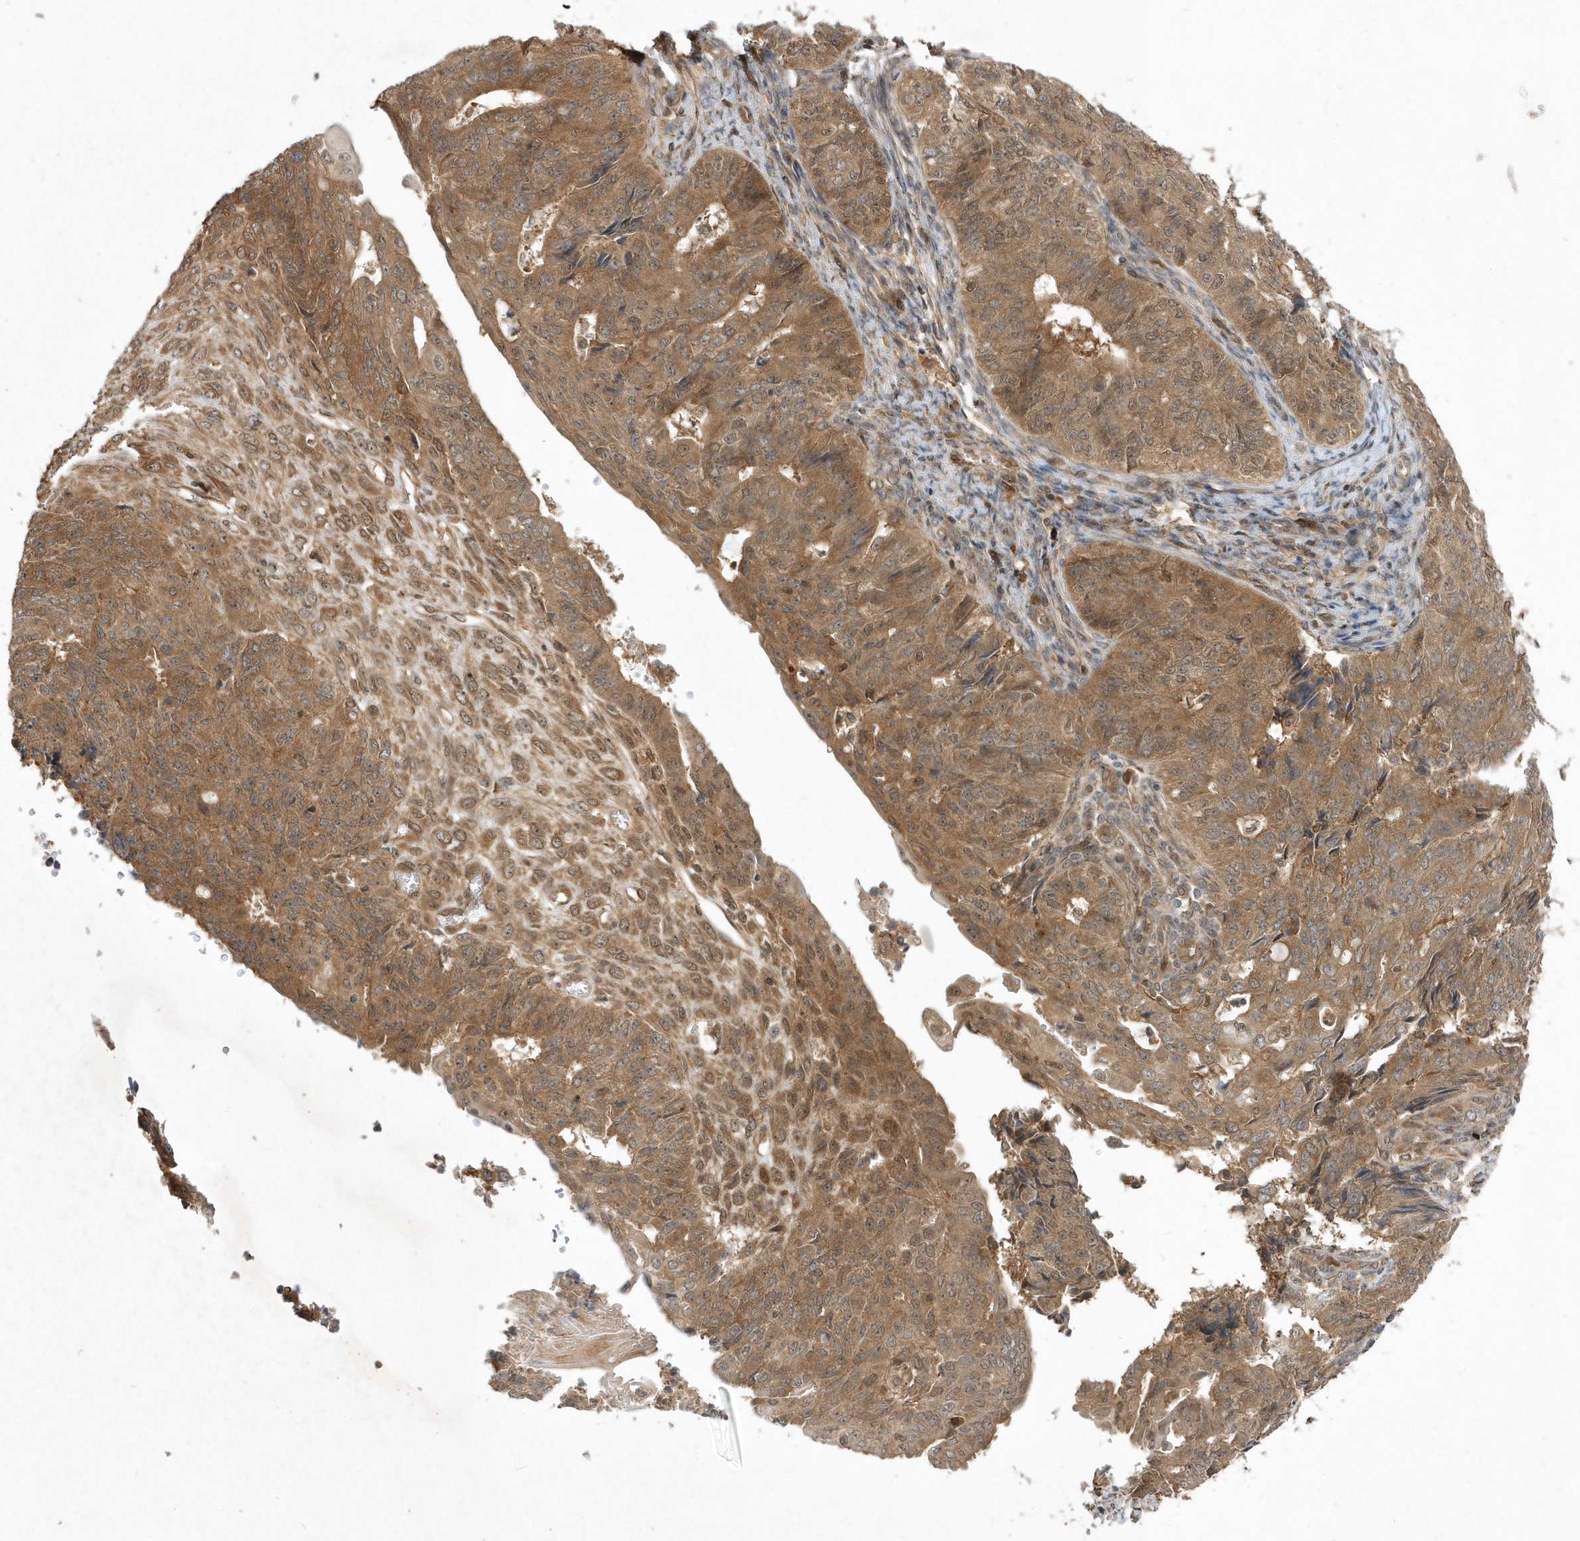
{"staining": {"intensity": "moderate", "quantity": ">75%", "location": "cytoplasmic/membranous"}, "tissue": "endometrial cancer", "cell_type": "Tumor cells", "image_type": "cancer", "snomed": [{"axis": "morphology", "description": "Adenocarcinoma, NOS"}, {"axis": "topography", "description": "Endometrium"}], "caption": "An image showing moderate cytoplasmic/membranous staining in about >75% of tumor cells in endometrial cancer (adenocarcinoma), as visualized by brown immunohistochemical staining.", "gene": "GFM2", "patient": {"sex": "female", "age": 32}}